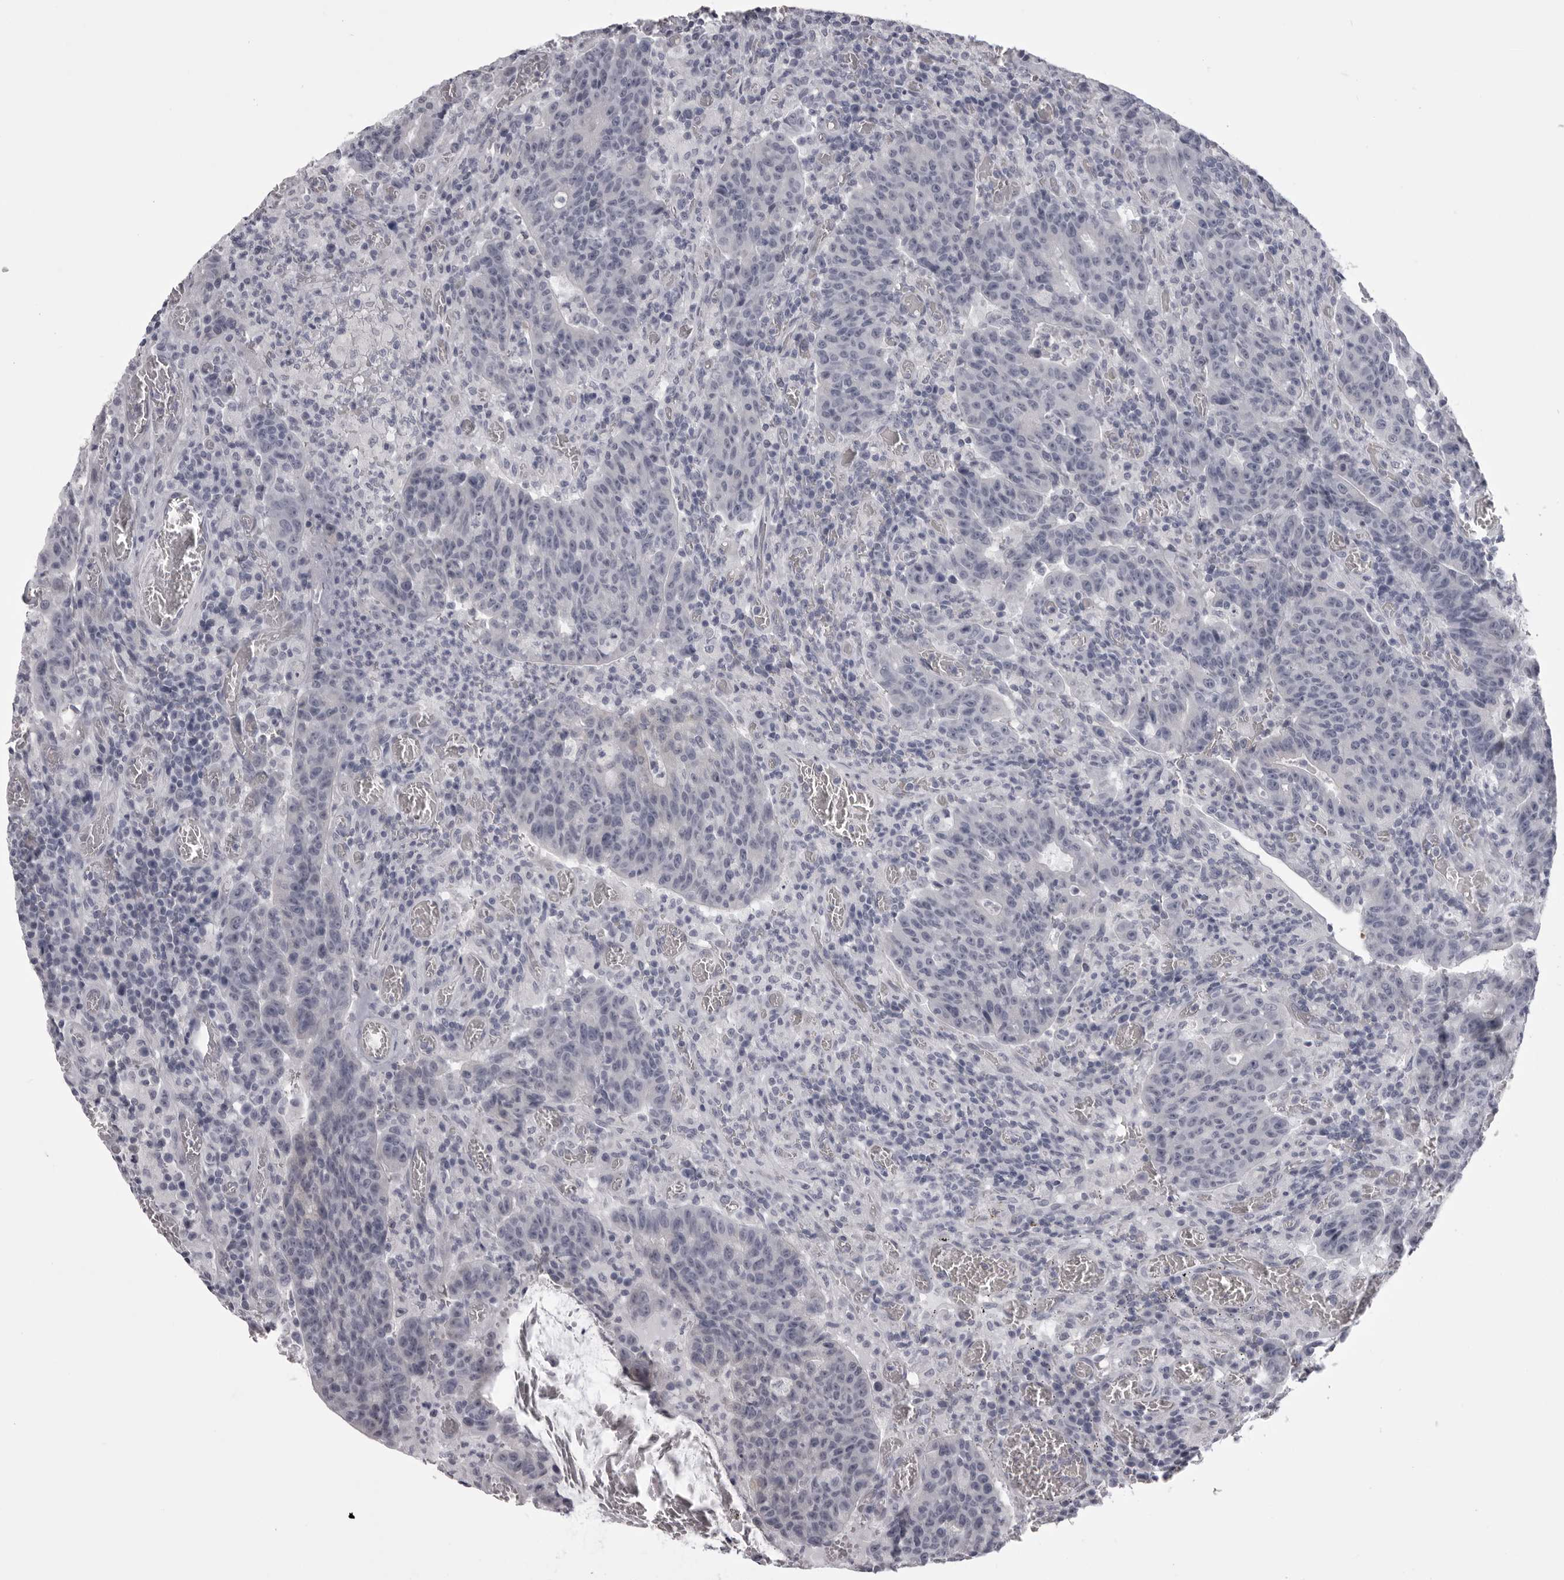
{"staining": {"intensity": "negative", "quantity": "none", "location": "none"}, "tissue": "colorectal cancer", "cell_type": "Tumor cells", "image_type": "cancer", "snomed": [{"axis": "morphology", "description": "Adenocarcinoma, NOS"}, {"axis": "topography", "description": "Colon"}], "caption": "High magnification brightfield microscopy of colorectal adenocarcinoma stained with DAB (brown) and counterstained with hematoxylin (blue): tumor cells show no significant expression.", "gene": "EPHA10", "patient": {"sex": "female", "age": 75}}